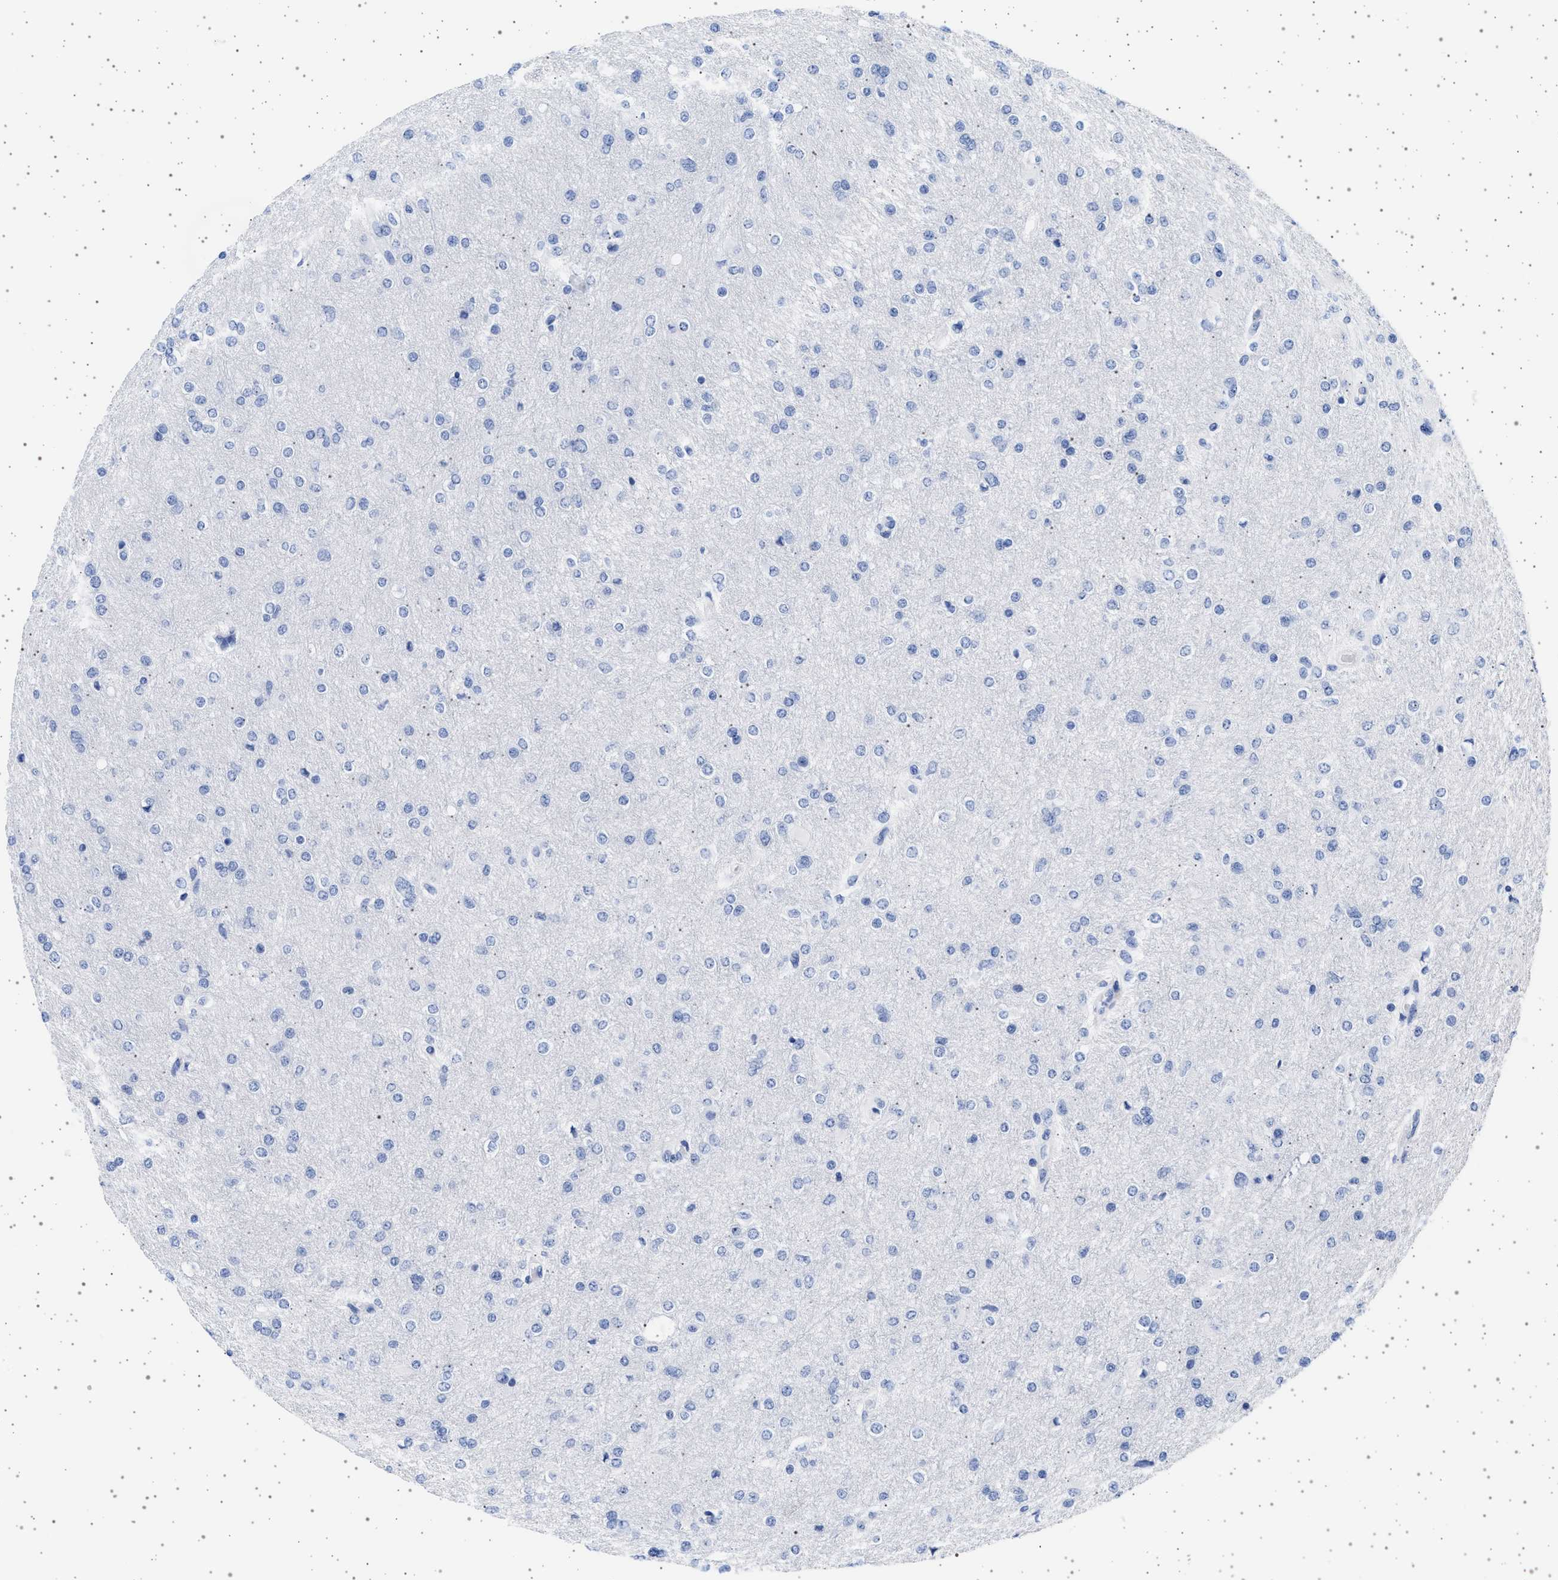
{"staining": {"intensity": "negative", "quantity": "none", "location": "none"}, "tissue": "glioma", "cell_type": "Tumor cells", "image_type": "cancer", "snomed": [{"axis": "morphology", "description": "Glioma, malignant, High grade"}, {"axis": "topography", "description": "Cerebral cortex"}], "caption": "A histopathology image of human glioma is negative for staining in tumor cells.", "gene": "TRMT10B", "patient": {"sex": "female", "age": 36}}